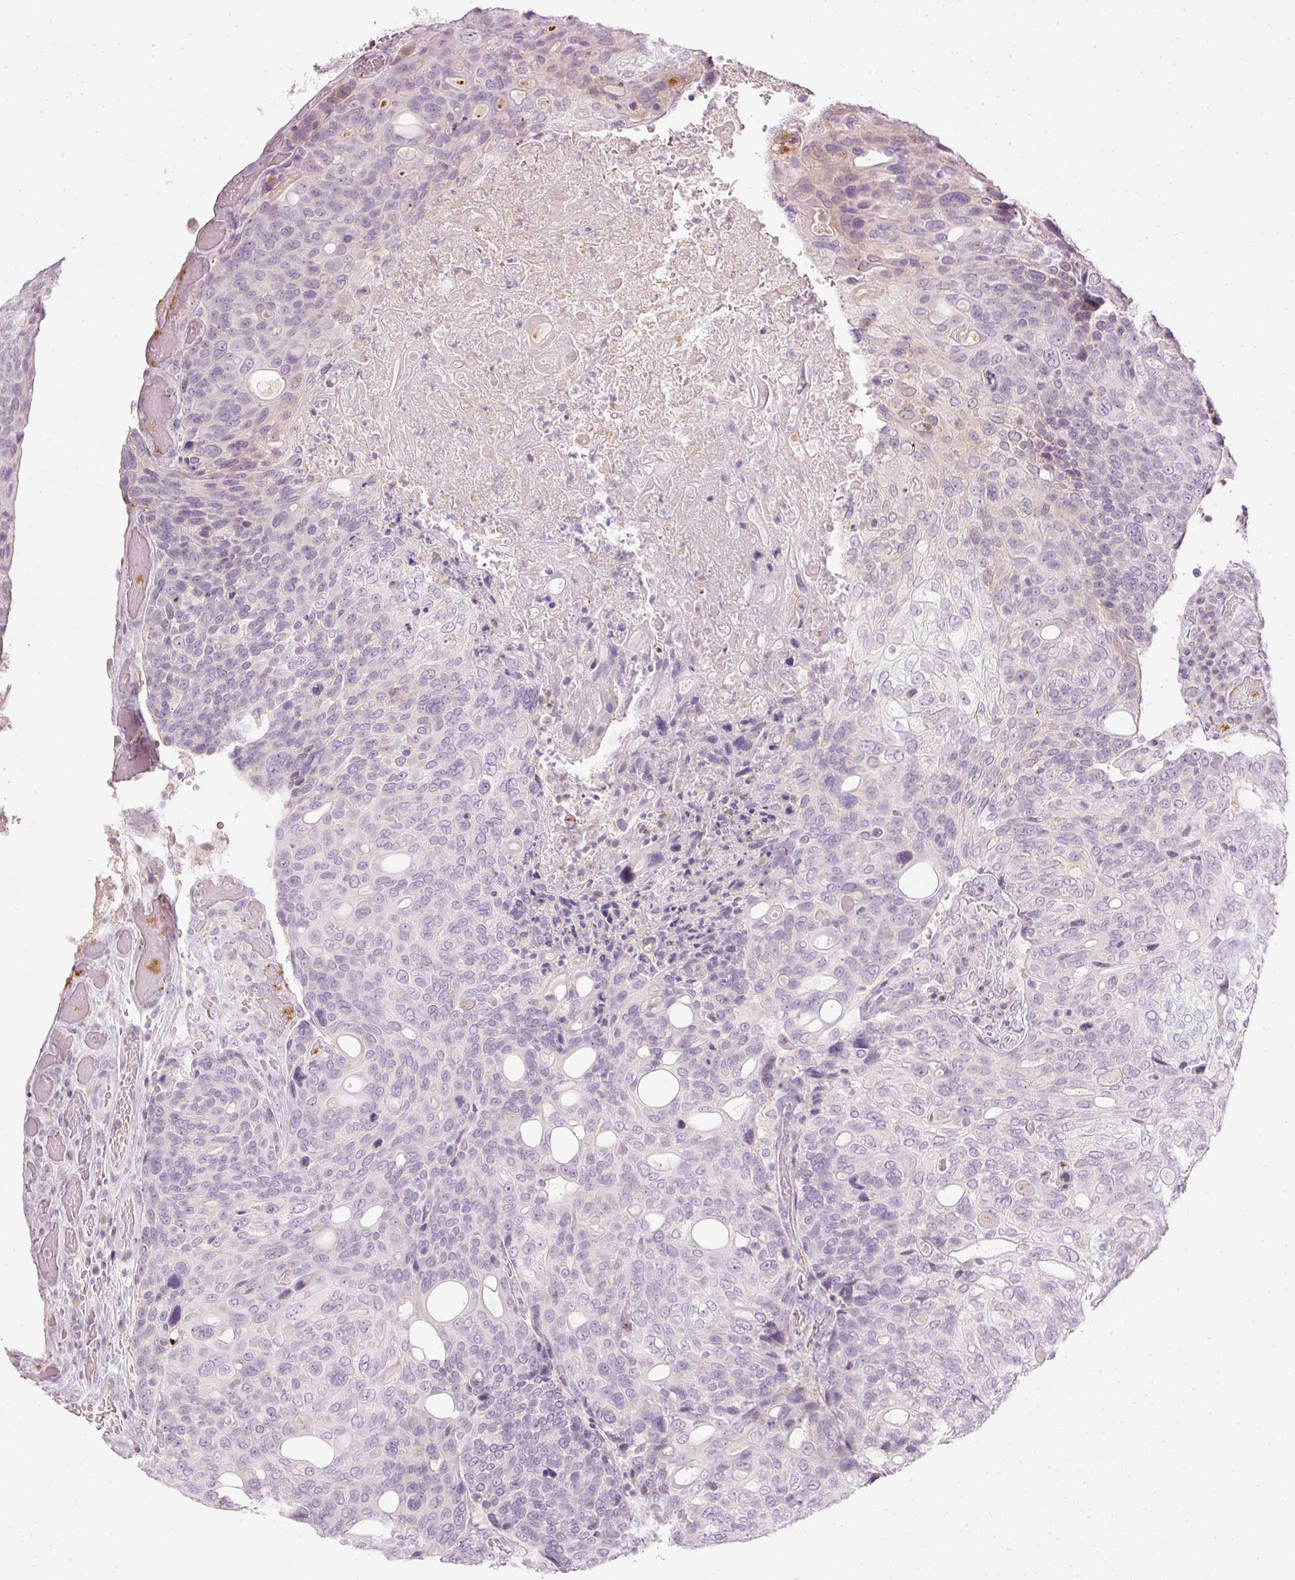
{"staining": {"intensity": "weak", "quantity": "<25%", "location": "cytoplasmic/membranous"}, "tissue": "urothelial cancer", "cell_type": "Tumor cells", "image_type": "cancer", "snomed": [{"axis": "morphology", "description": "Urothelial carcinoma, High grade"}, {"axis": "topography", "description": "Urinary bladder"}], "caption": "Tumor cells show no significant staining in urothelial cancer.", "gene": "LECT2", "patient": {"sex": "female", "age": 70}}